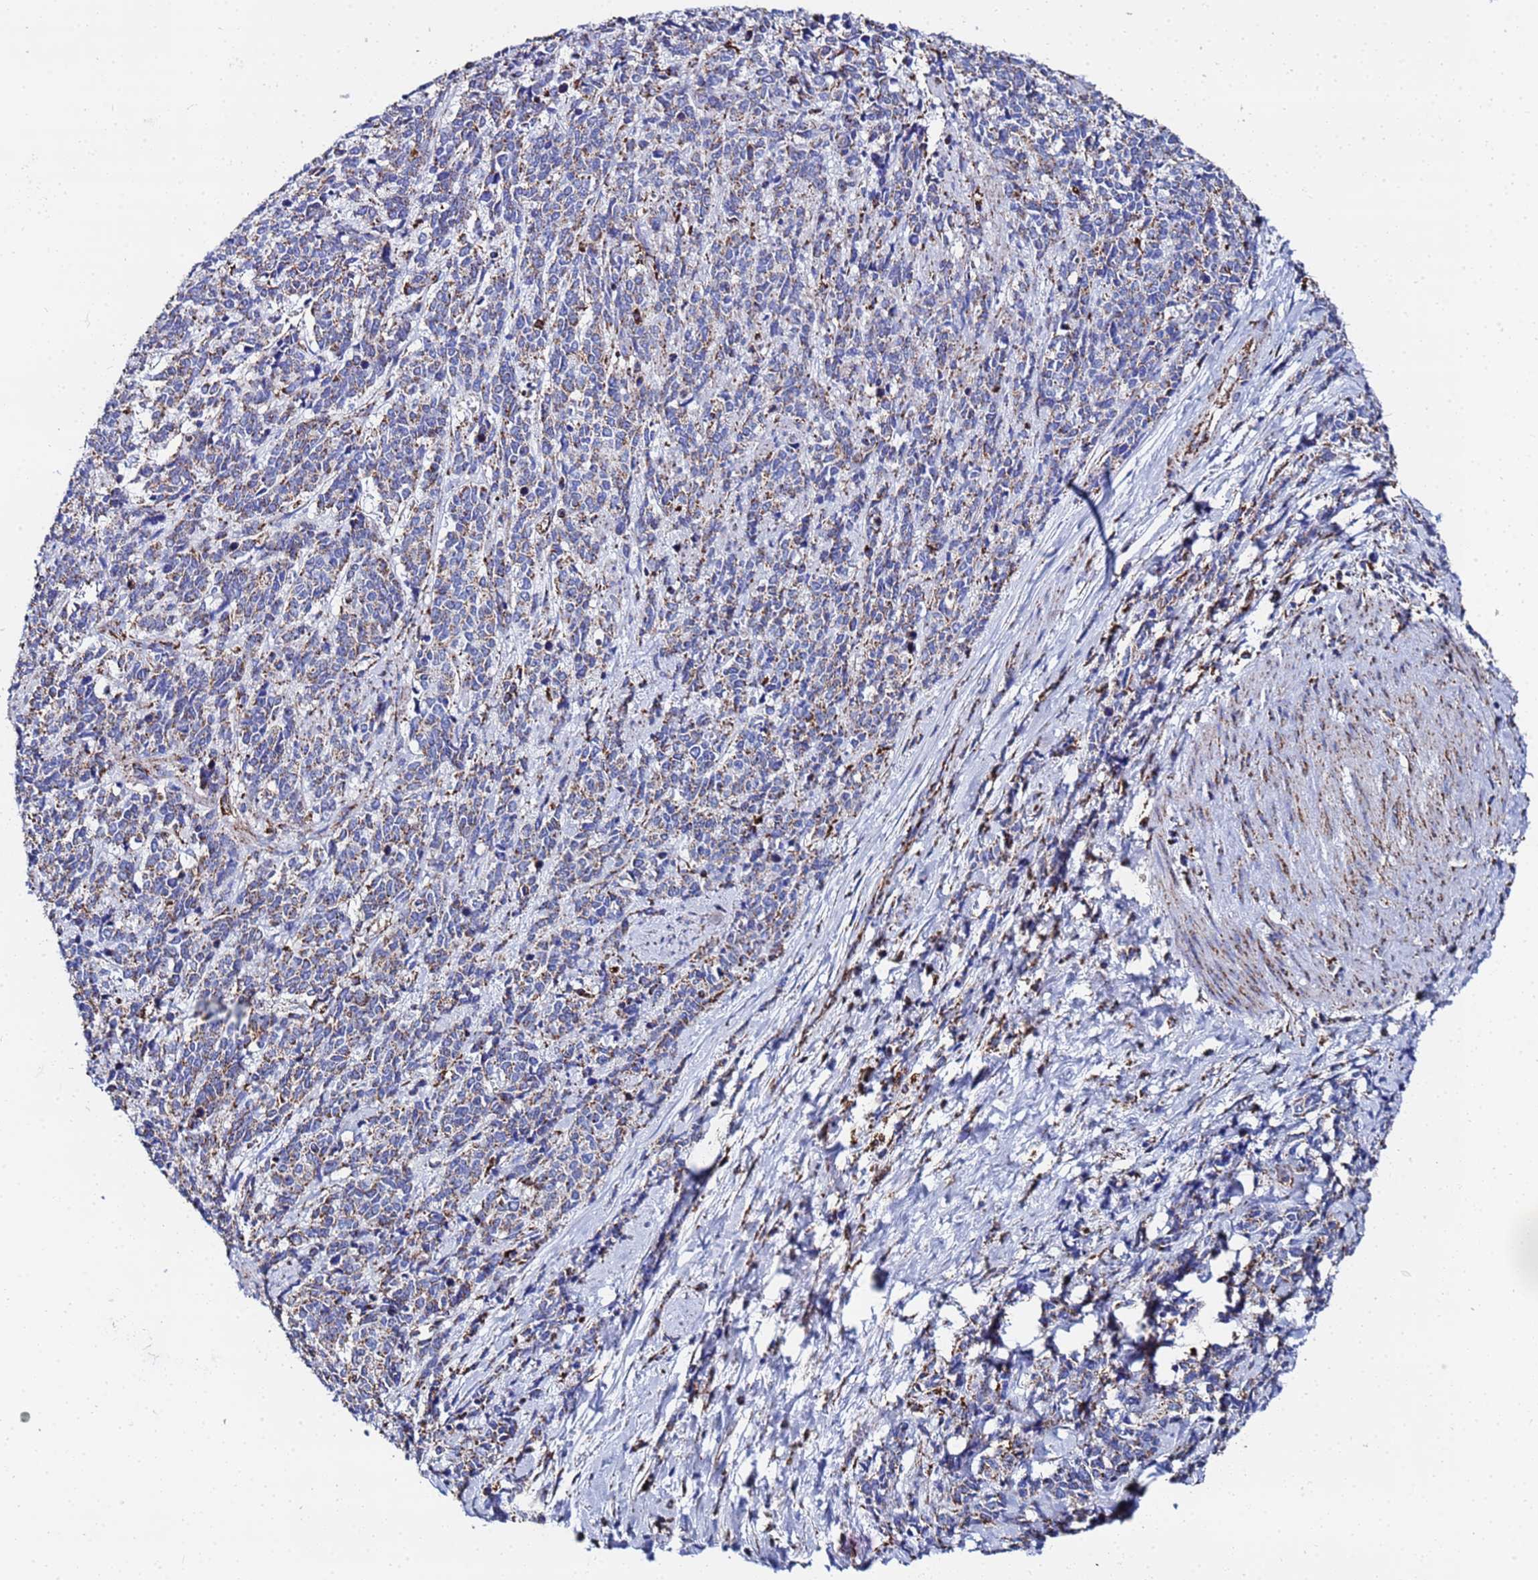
{"staining": {"intensity": "moderate", "quantity": ">75%", "location": "cytoplasmic/membranous"}, "tissue": "cervical cancer", "cell_type": "Tumor cells", "image_type": "cancer", "snomed": [{"axis": "morphology", "description": "Squamous cell carcinoma, NOS"}, {"axis": "topography", "description": "Cervix"}], "caption": "Squamous cell carcinoma (cervical) stained with a brown dye reveals moderate cytoplasmic/membranous positive staining in about >75% of tumor cells.", "gene": "GLUD1", "patient": {"sex": "female", "age": 60}}